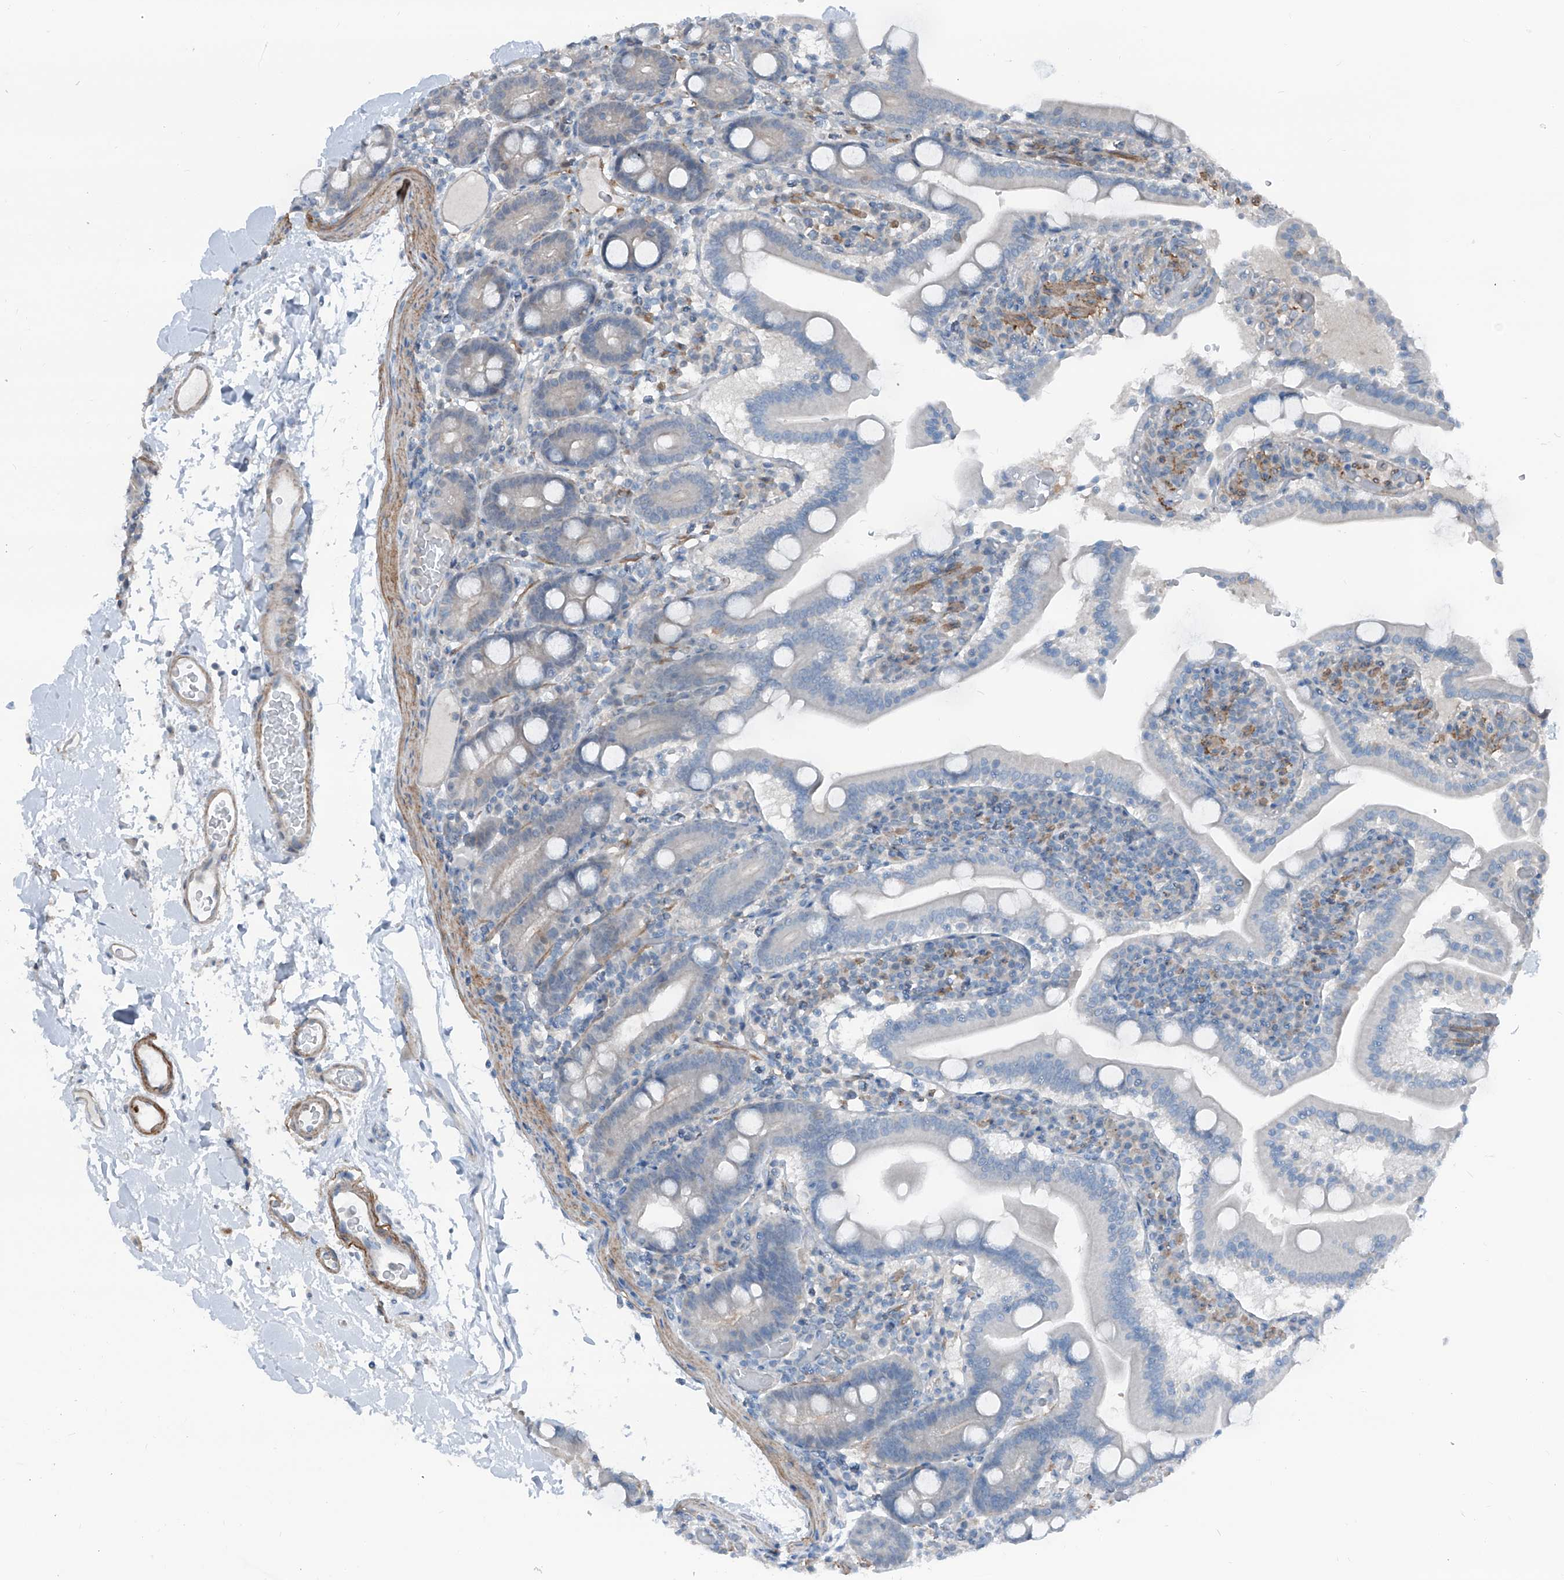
{"staining": {"intensity": "negative", "quantity": "none", "location": "none"}, "tissue": "duodenum", "cell_type": "Glandular cells", "image_type": "normal", "snomed": [{"axis": "morphology", "description": "Normal tissue, NOS"}, {"axis": "topography", "description": "Duodenum"}], "caption": "Immunohistochemistry histopathology image of unremarkable duodenum stained for a protein (brown), which shows no staining in glandular cells.", "gene": "HSPB11", "patient": {"sex": "male", "age": 55}}